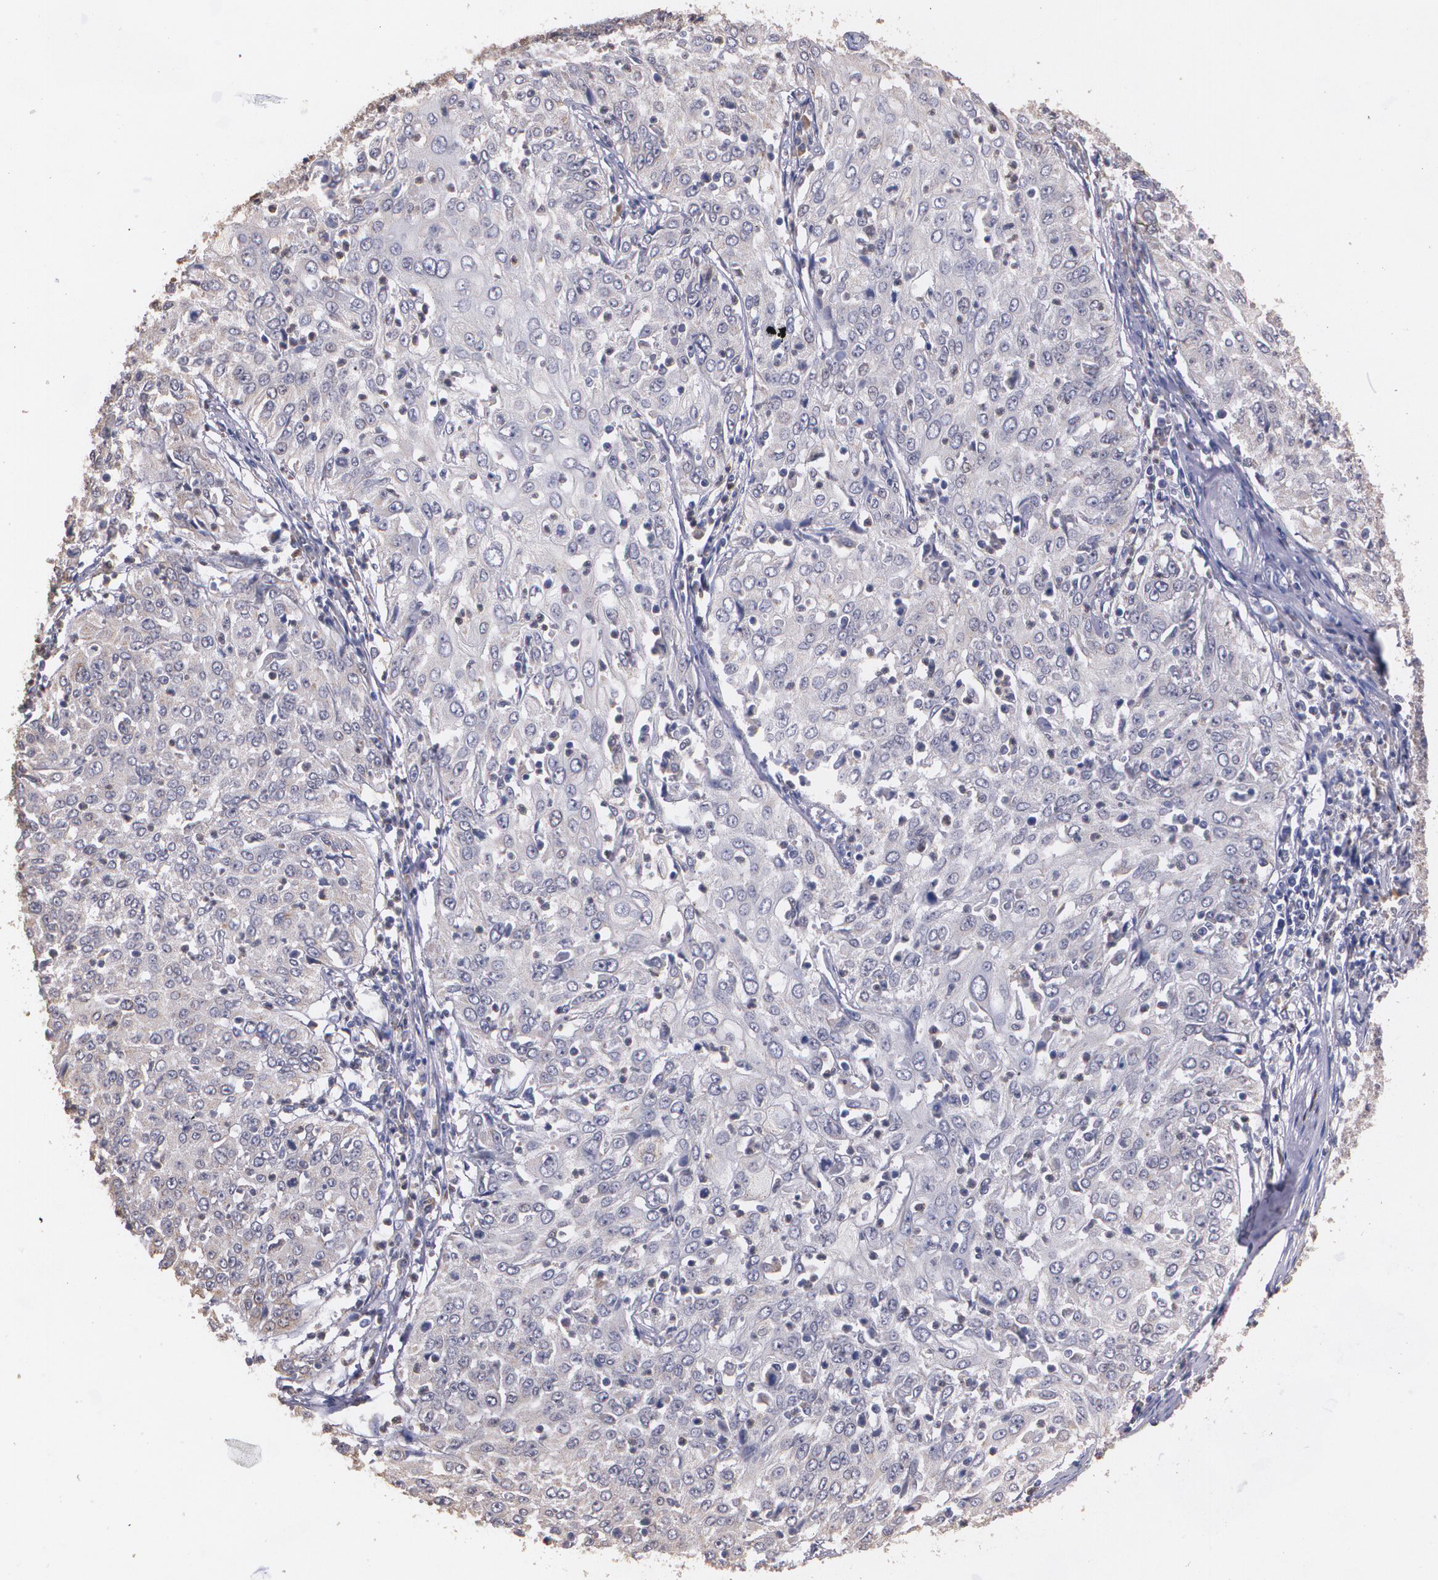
{"staining": {"intensity": "weak", "quantity": "25%-75%", "location": "cytoplasmic/membranous"}, "tissue": "cervical cancer", "cell_type": "Tumor cells", "image_type": "cancer", "snomed": [{"axis": "morphology", "description": "Squamous cell carcinoma, NOS"}, {"axis": "topography", "description": "Cervix"}], "caption": "DAB (3,3'-diaminobenzidine) immunohistochemical staining of human cervical cancer shows weak cytoplasmic/membranous protein staining in about 25%-75% of tumor cells.", "gene": "ATF3", "patient": {"sex": "female", "age": 39}}